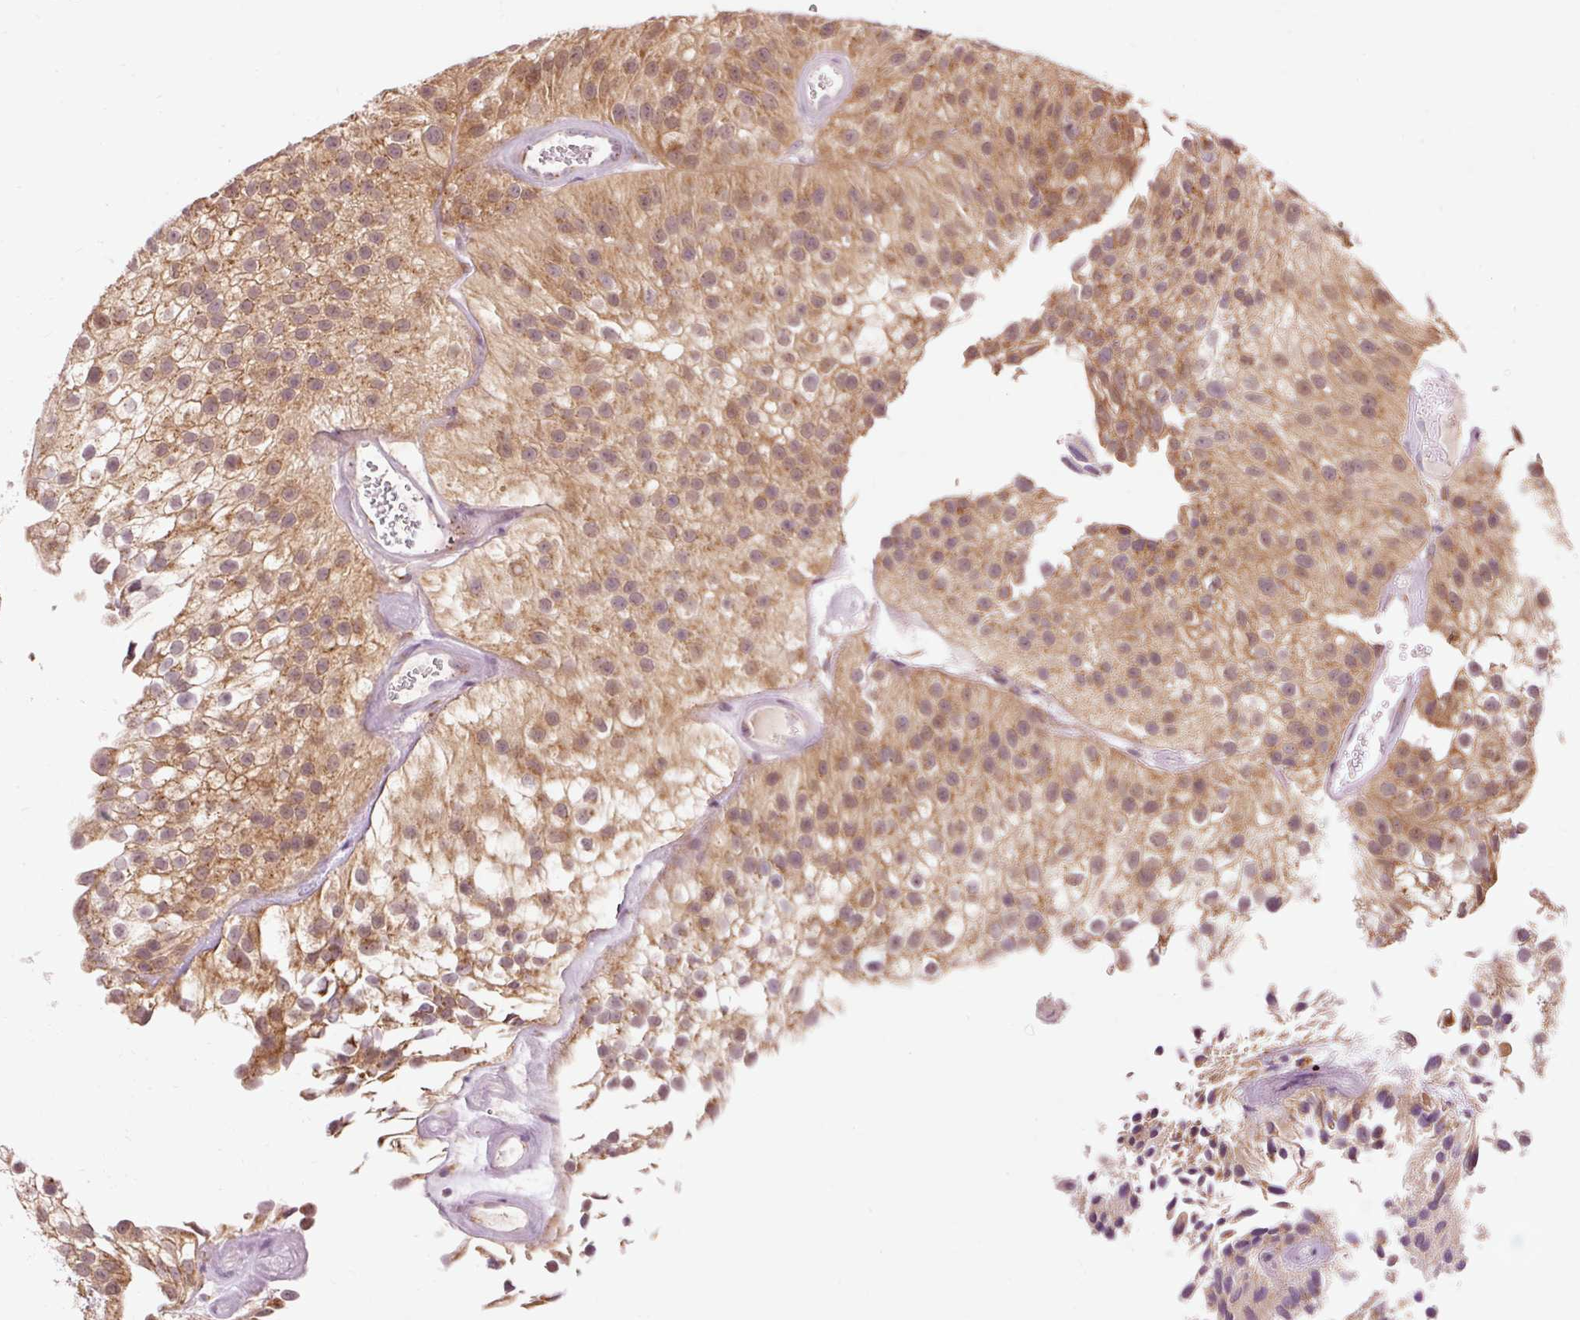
{"staining": {"intensity": "moderate", "quantity": ">75%", "location": "cytoplasmic/membranous,nuclear"}, "tissue": "urothelial cancer", "cell_type": "Tumor cells", "image_type": "cancer", "snomed": [{"axis": "morphology", "description": "Urothelial carcinoma, NOS"}, {"axis": "topography", "description": "Urinary bladder"}], "caption": "Immunohistochemical staining of transitional cell carcinoma exhibits medium levels of moderate cytoplasmic/membranous and nuclear staining in approximately >75% of tumor cells. The protein of interest is stained brown, and the nuclei are stained in blue (DAB IHC with brightfield microscopy, high magnification).", "gene": "PRDX5", "patient": {"sex": "male", "age": 87}}